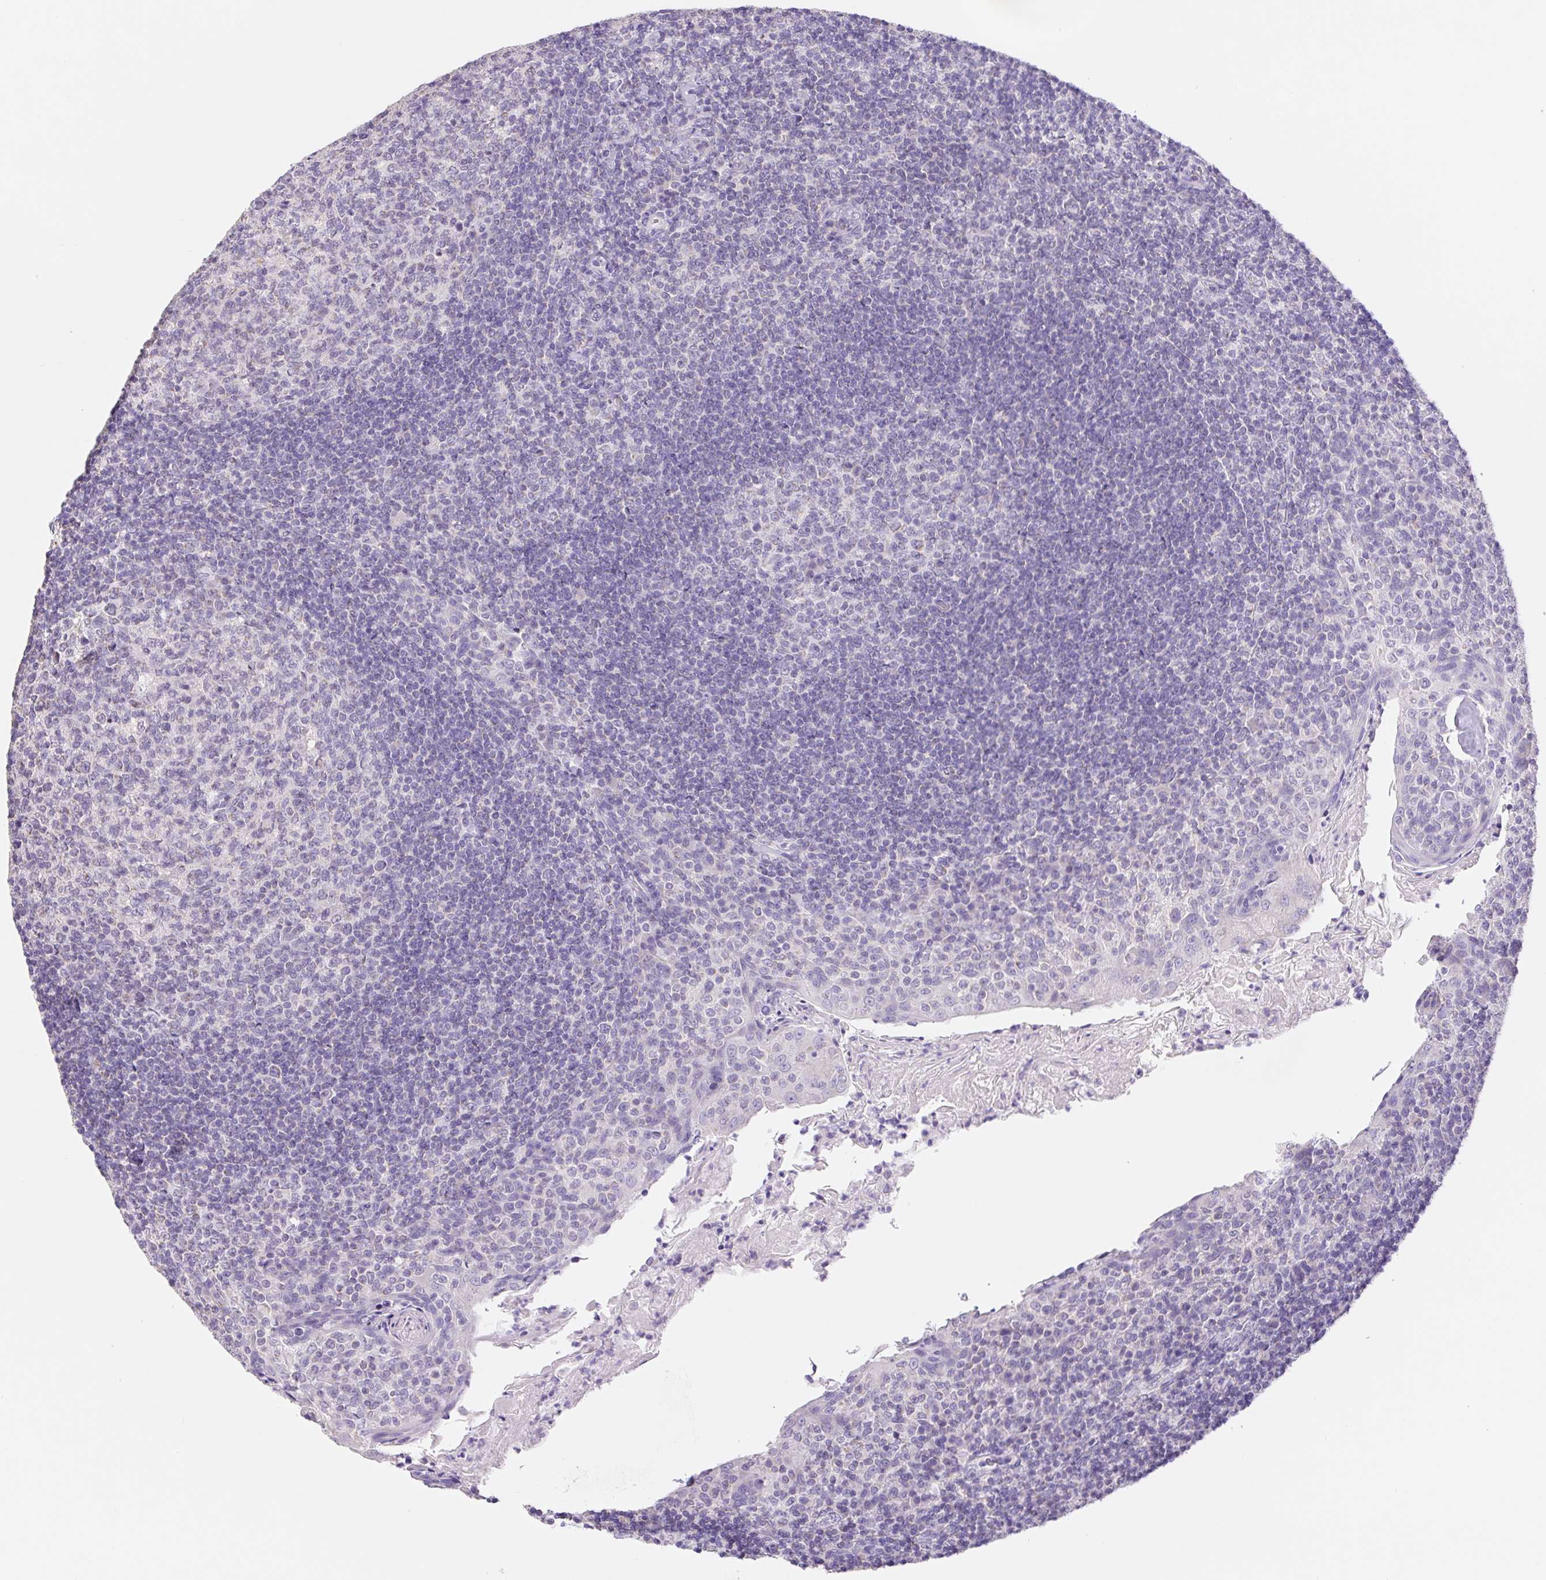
{"staining": {"intensity": "negative", "quantity": "none", "location": "none"}, "tissue": "tonsil", "cell_type": "Germinal center cells", "image_type": "normal", "snomed": [{"axis": "morphology", "description": "Normal tissue, NOS"}, {"axis": "topography", "description": "Tonsil"}], "caption": "This is an immunohistochemistry histopathology image of unremarkable human tonsil. There is no staining in germinal center cells.", "gene": "FKBP6", "patient": {"sex": "female", "age": 10}}